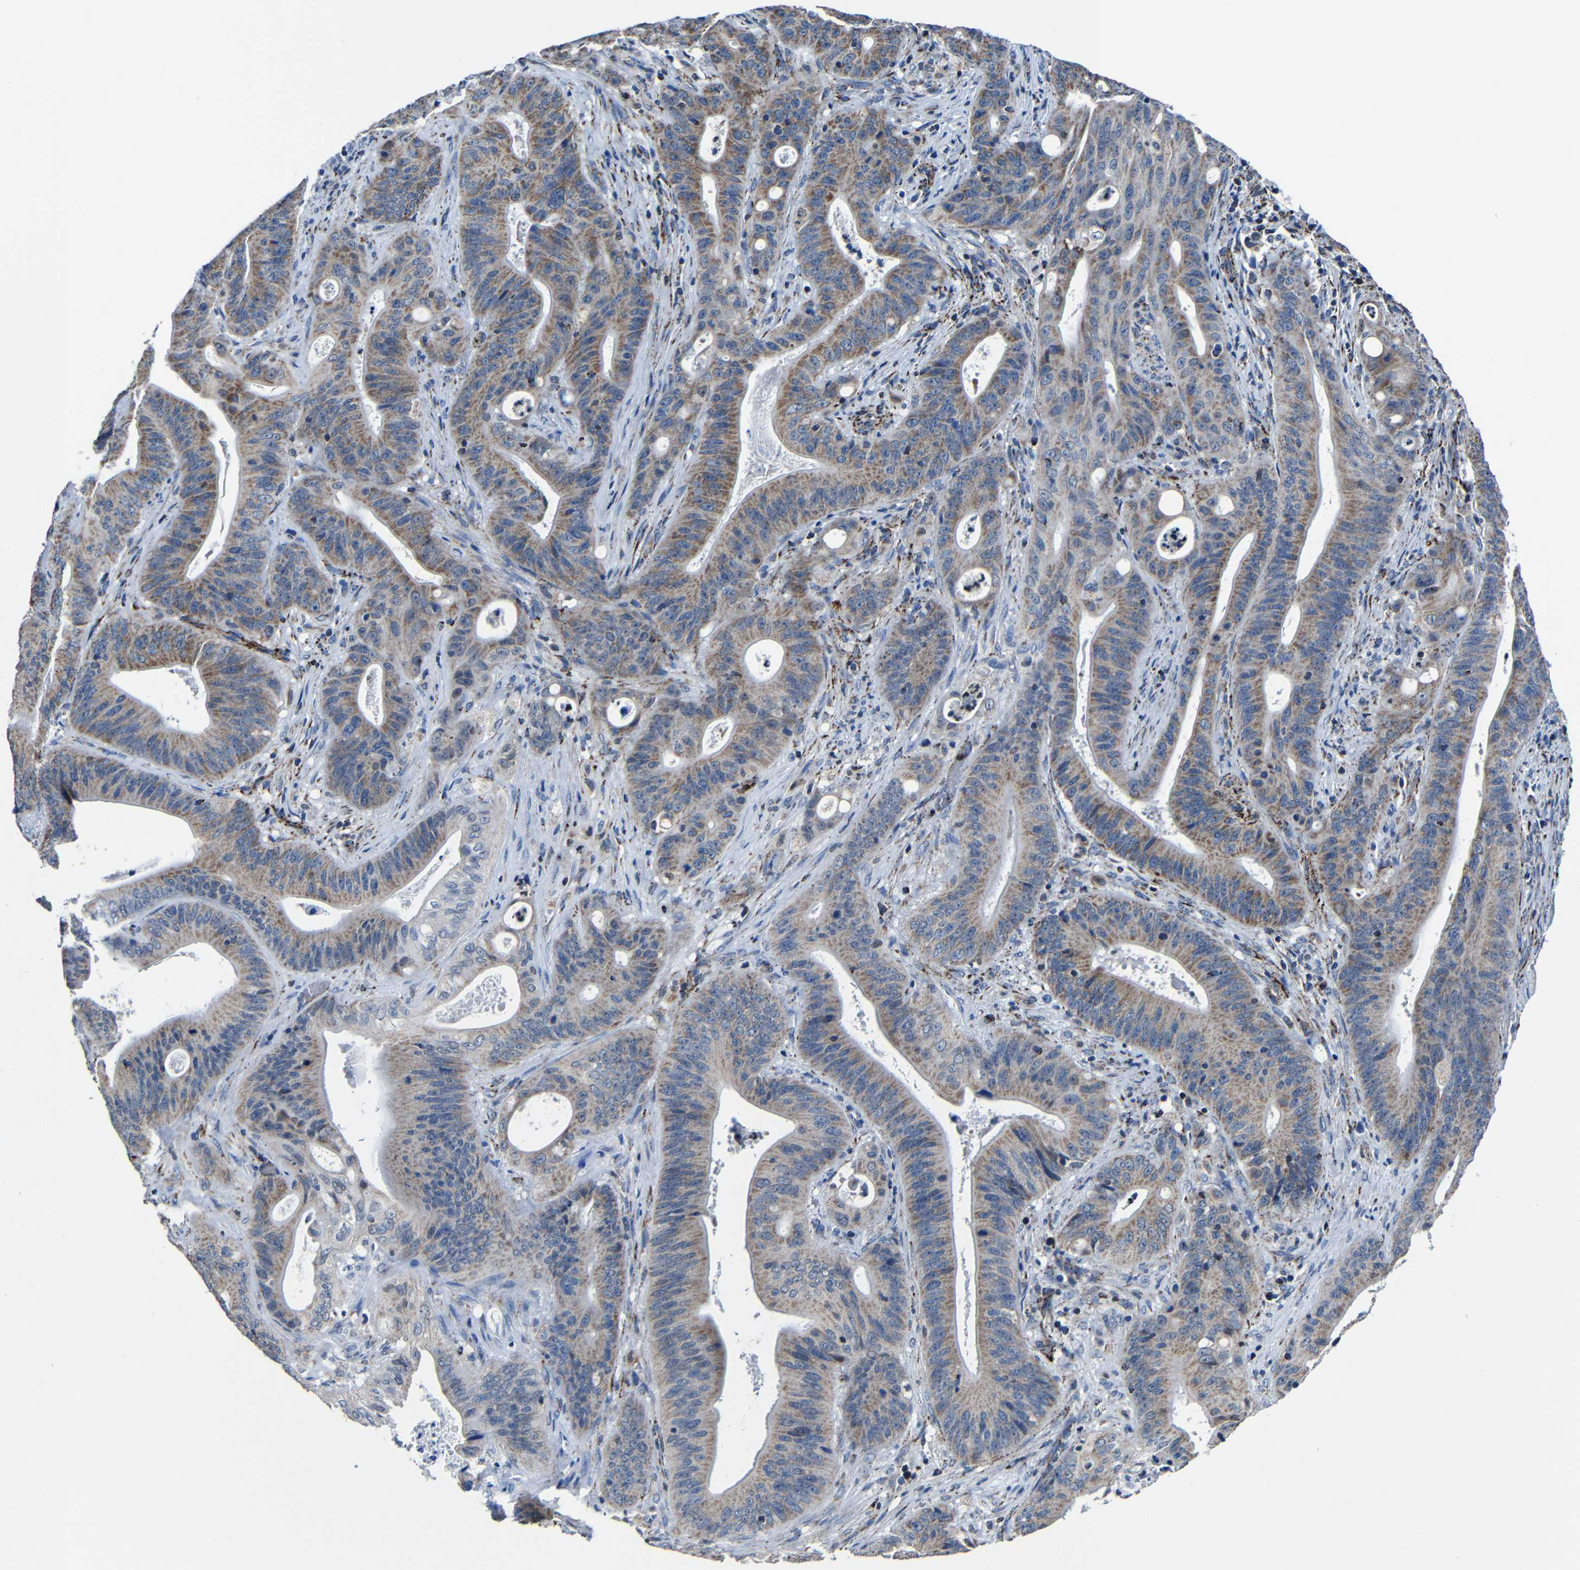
{"staining": {"intensity": "moderate", "quantity": ">75%", "location": "cytoplasmic/membranous"}, "tissue": "pancreatic cancer", "cell_type": "Tumor cells", "image_type": "cancer", "snomed": [{"axis": "morphology", "description": "Normal tissue, NOS"}, {"axis": "topography", "description": "Lymph node"}], "caption": "Human pancreatic cancer stained with a brown dye displays moderate cytoplasmic/membranous positive positivity in about >75% of tumor cells.", "gene": "CA5B", "patient": {"sex": "male", "age": 62}}